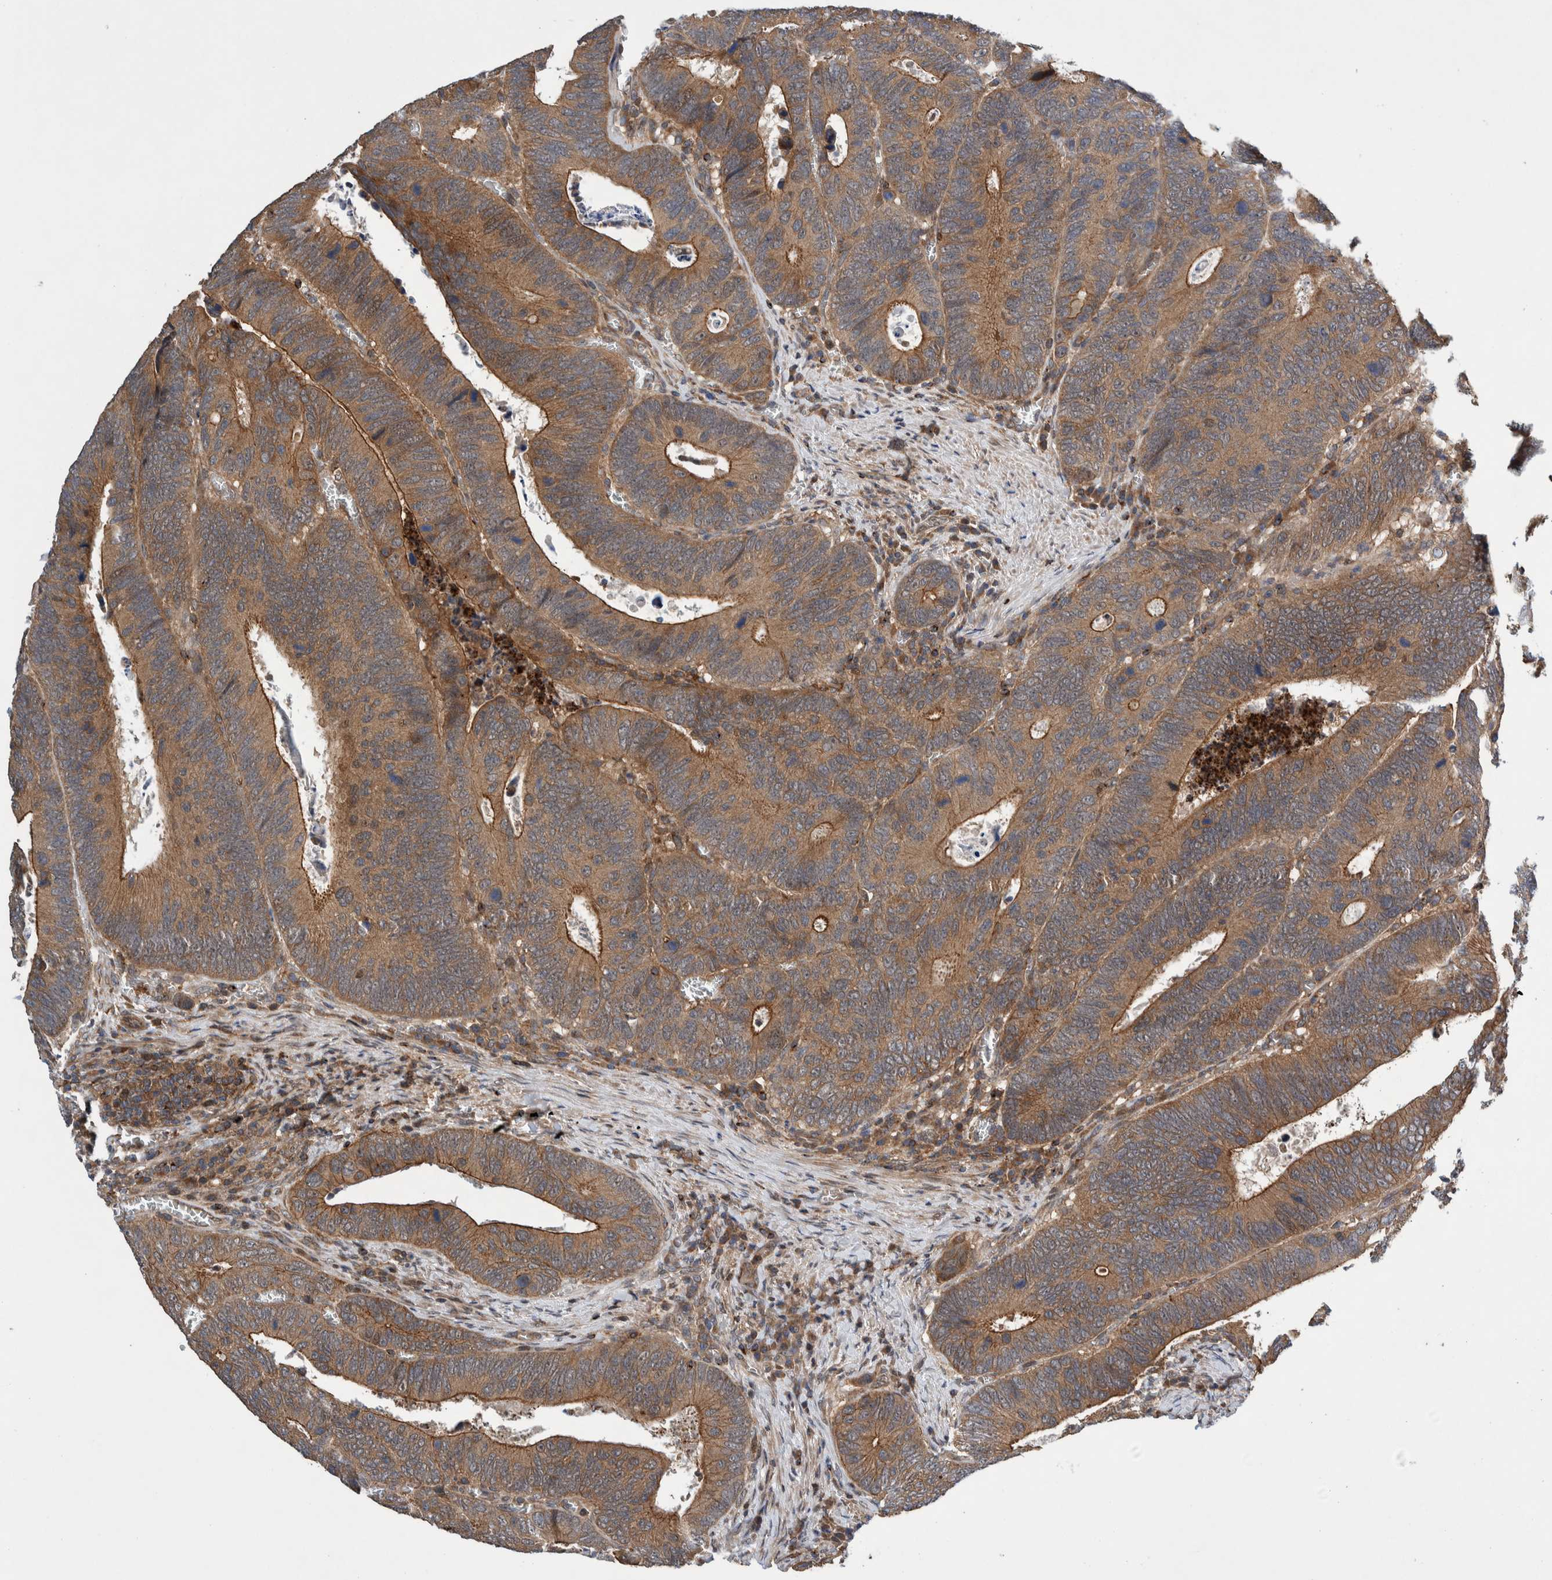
{"staining": {"intensity": "moderate", "quantity": ">75%", "location": "cytoplasmic/membranous"}, "tissue": "colorectal cancer", "cell_type": "Tumor cells", "image_type": "cancer", "snomed": [{"axis": "morphology", "description": "Inflammation, NOS"}, {"axis": "morphology", "description": "Adenocarcinoma, NOS"}, {"axis": "topography", "description": "Colon"}], "caption": "IHC (DAB) staining of adenocarcinoma (colorectal) displays moderate cytoplasmic/membranous protein positivity in approximately >75% of tumor cells.", "gene": "PIK3R6", "patient": {"sex": "male", "age": 72}}